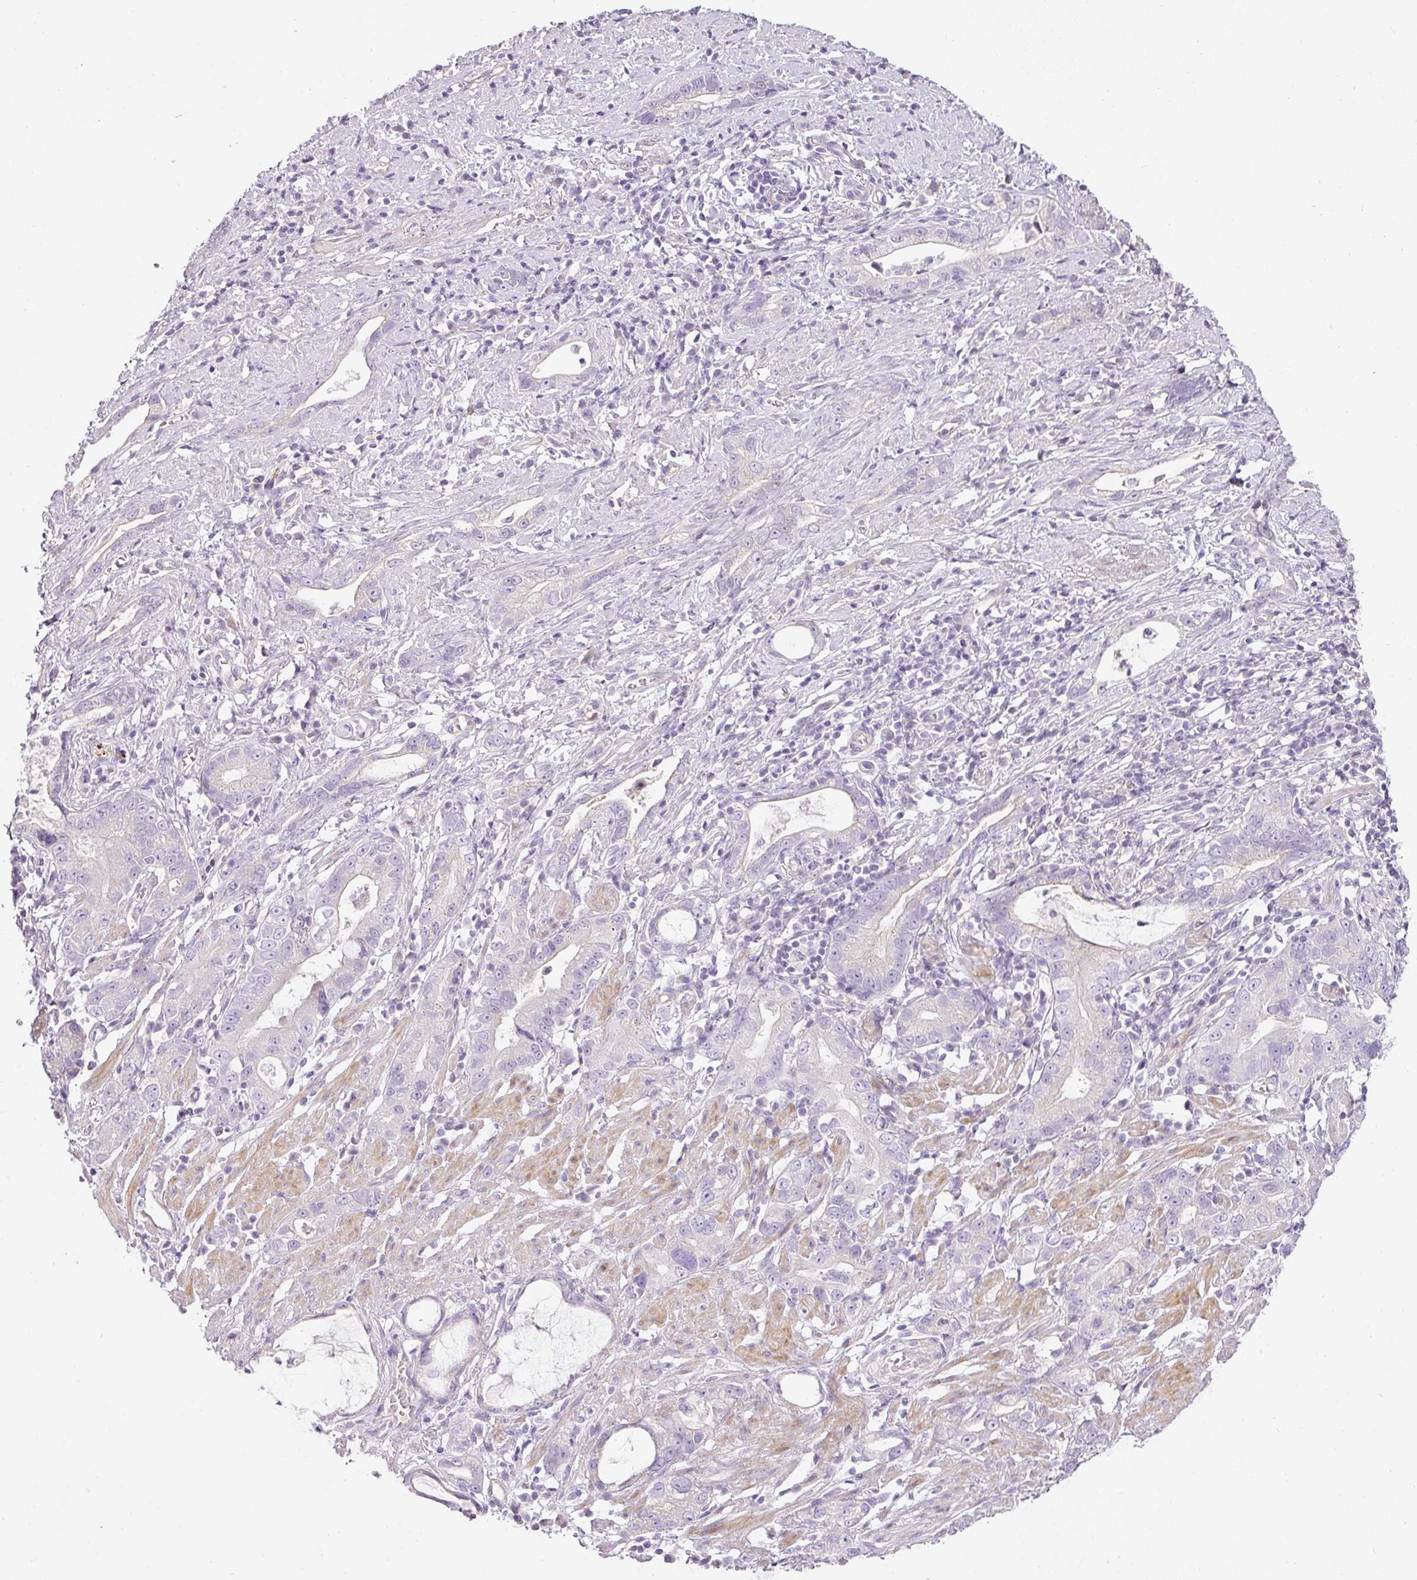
{"staining": {"intensity": "negative", "quantity": "none", "location": "none"}, "tissue": "stomach cancer", "cell_type": "Tumor cells", "image_type": "cancer", "snomed": [{"axis": "morphology", "description": "Adenocarcinoma, NOS"}, {"axis": "topography", "description": "Stomach"}], "caption": "This is an IHC histopathology image of stomach adenocarcinoma. There is no positivity in tumor cells.", "gene": "RAX2", "patient": {"sex": "male", "age": 55}}